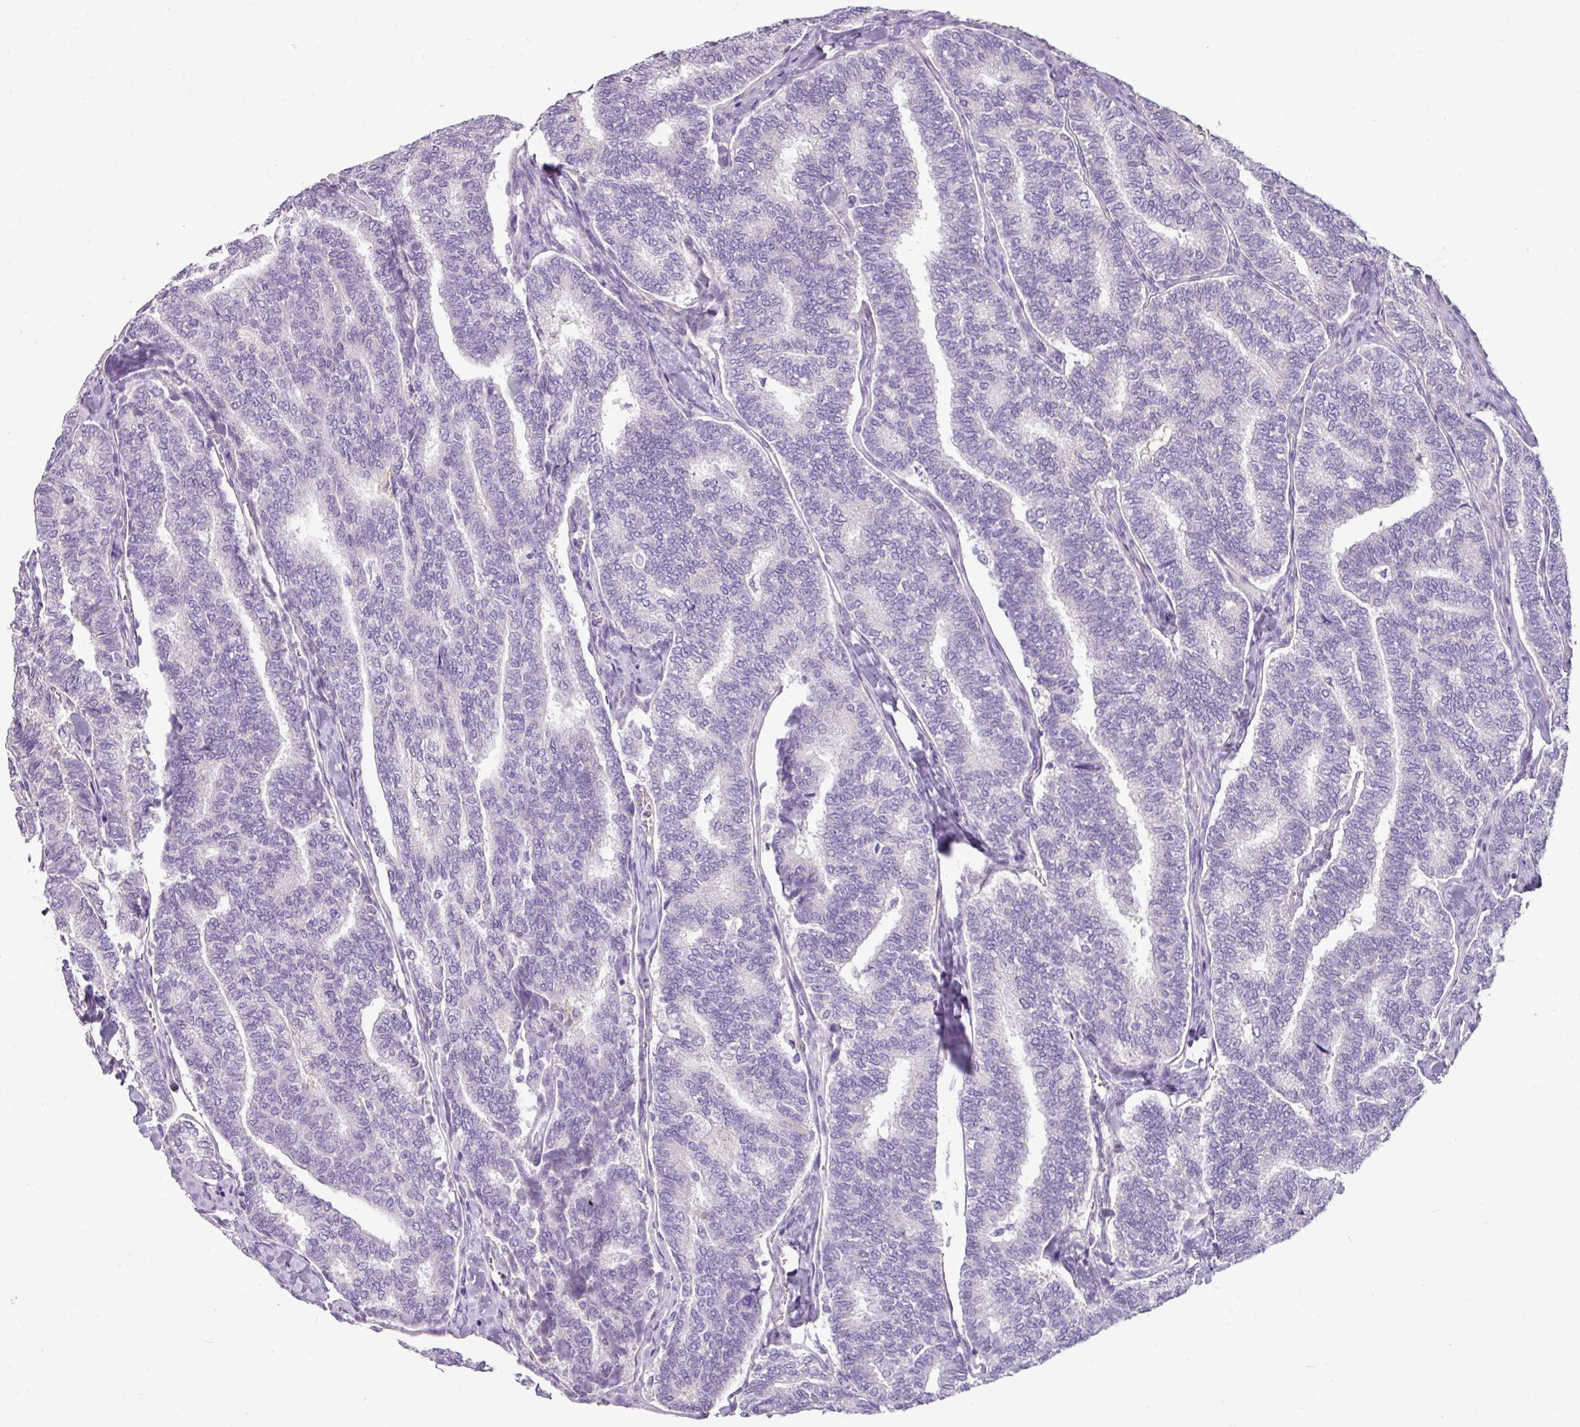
{"staining": {"intensity": "negative", "quantity": "none", "location": "none"}, "tissue": "thyroid cancer", "cell_type": "Tumor cells", "image_type": "cancer", "snomed": [{"axis": "morphology", "description": "Papillary adenocarcinoma, NOS"}, {"axis": "topography", "description": "Thyroid gland"}], "caption": "Tumor cells are negative for protein expression in human papillary adenocarcinoma (thyroid).", "gene": "TMEM178B", "patient": {"sex": "female", "age": 35}}